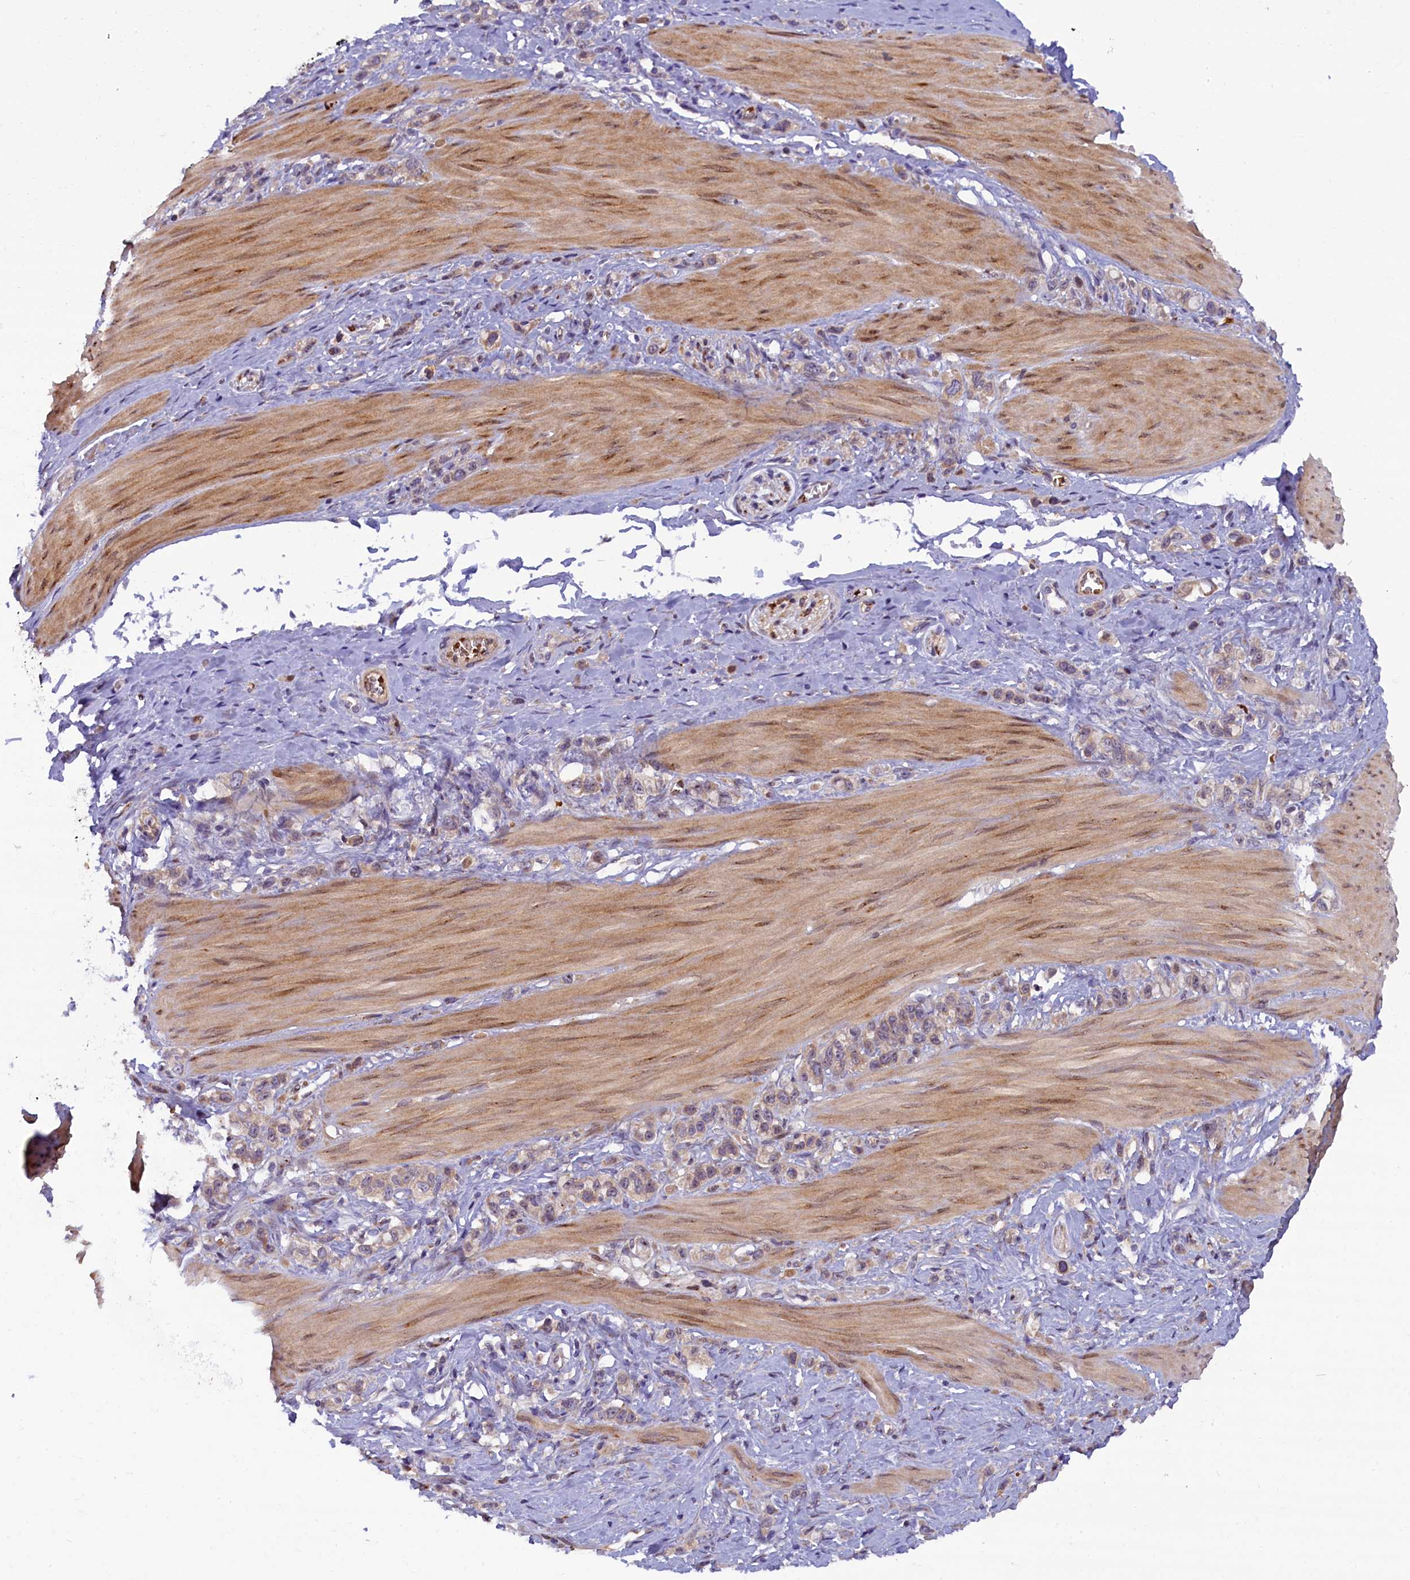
{"staining": {"intensity": "weak", "quantity": "25%-75%", "location": "cytoplasmic/membranous"}, "tissue": "stomach cancer", "cell_type": "Tumor cells", "image_type": "cancer", "snomed": [{"axis": "morphology", "description": "Adenocarcinoma, NOS"}, {"axis": "topography", "description": "Stomach"}], "caption": "An IHC photomicrograph of neoplastic tissue is shown. Protein staining in brown labels weak cytoplasmic/membranous positivity in stomach cancer (adenocarcinoma) within tumor cells. The staining was performed using DAB, with brown indicating positive protein expression. Nuclei are stained blue with hematoxylin.", "gene": "CCDC9B", "patient": {"sex": "female", "age": 65}}